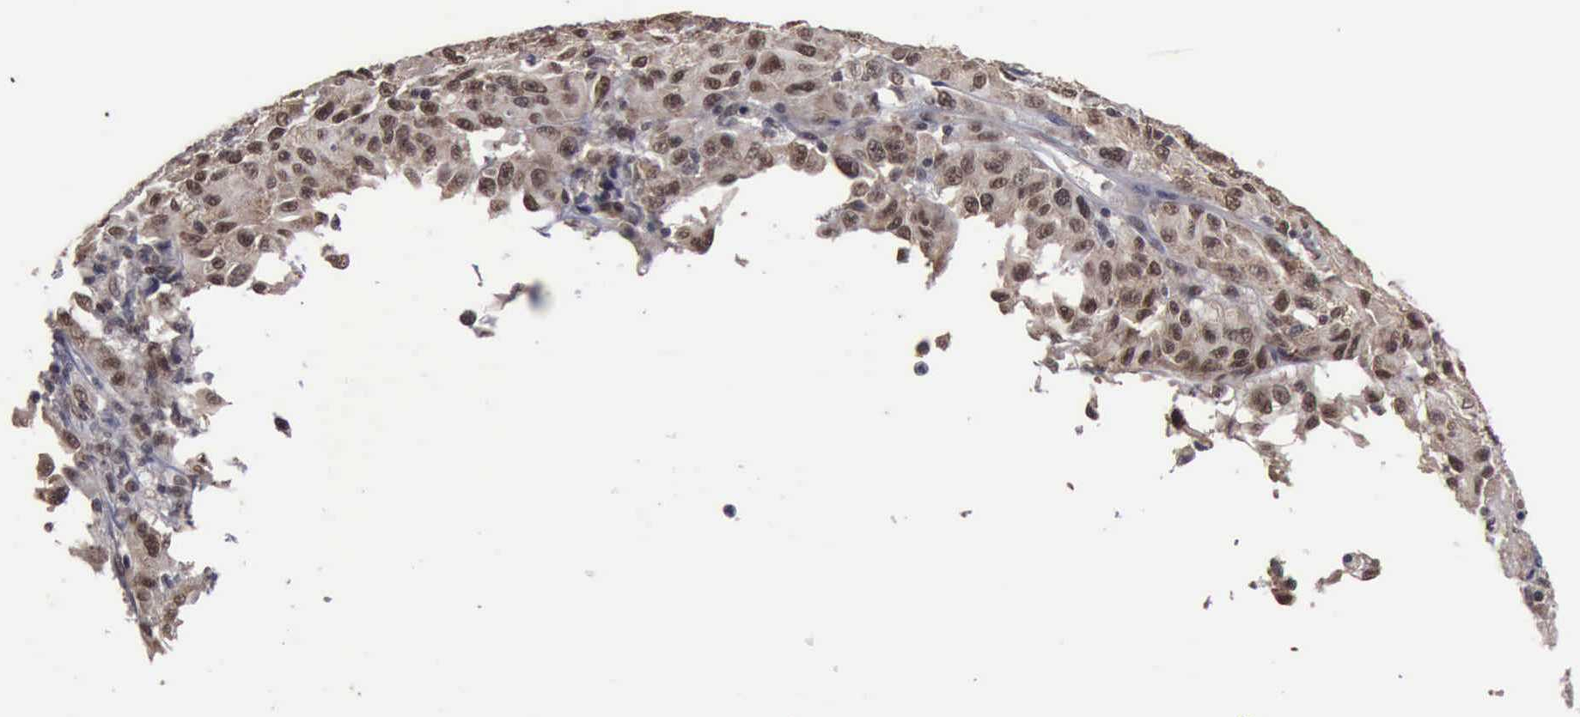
{"staining": {"intensity": "moderate", "quantity": ">75%", "location": "cytoplasmic/membranous,nuclear"}, "tissue": "melanoma", "cell_type": "Tumor cells", "image_type": "cancer", "snomed": [{"axis": "morphology", "description": "Malignant melanoma, NOS"}, {"axis": "topography", "description": "Skin"}], "caption": "Brown immunohistochemical staining in malignant melanoma exhibits moderate cytoplasmic/membranous and nuclear expression in about >75% of tumor cells.", "gene": "RTCB", "patient": {"sex": "female", "age": 77}}